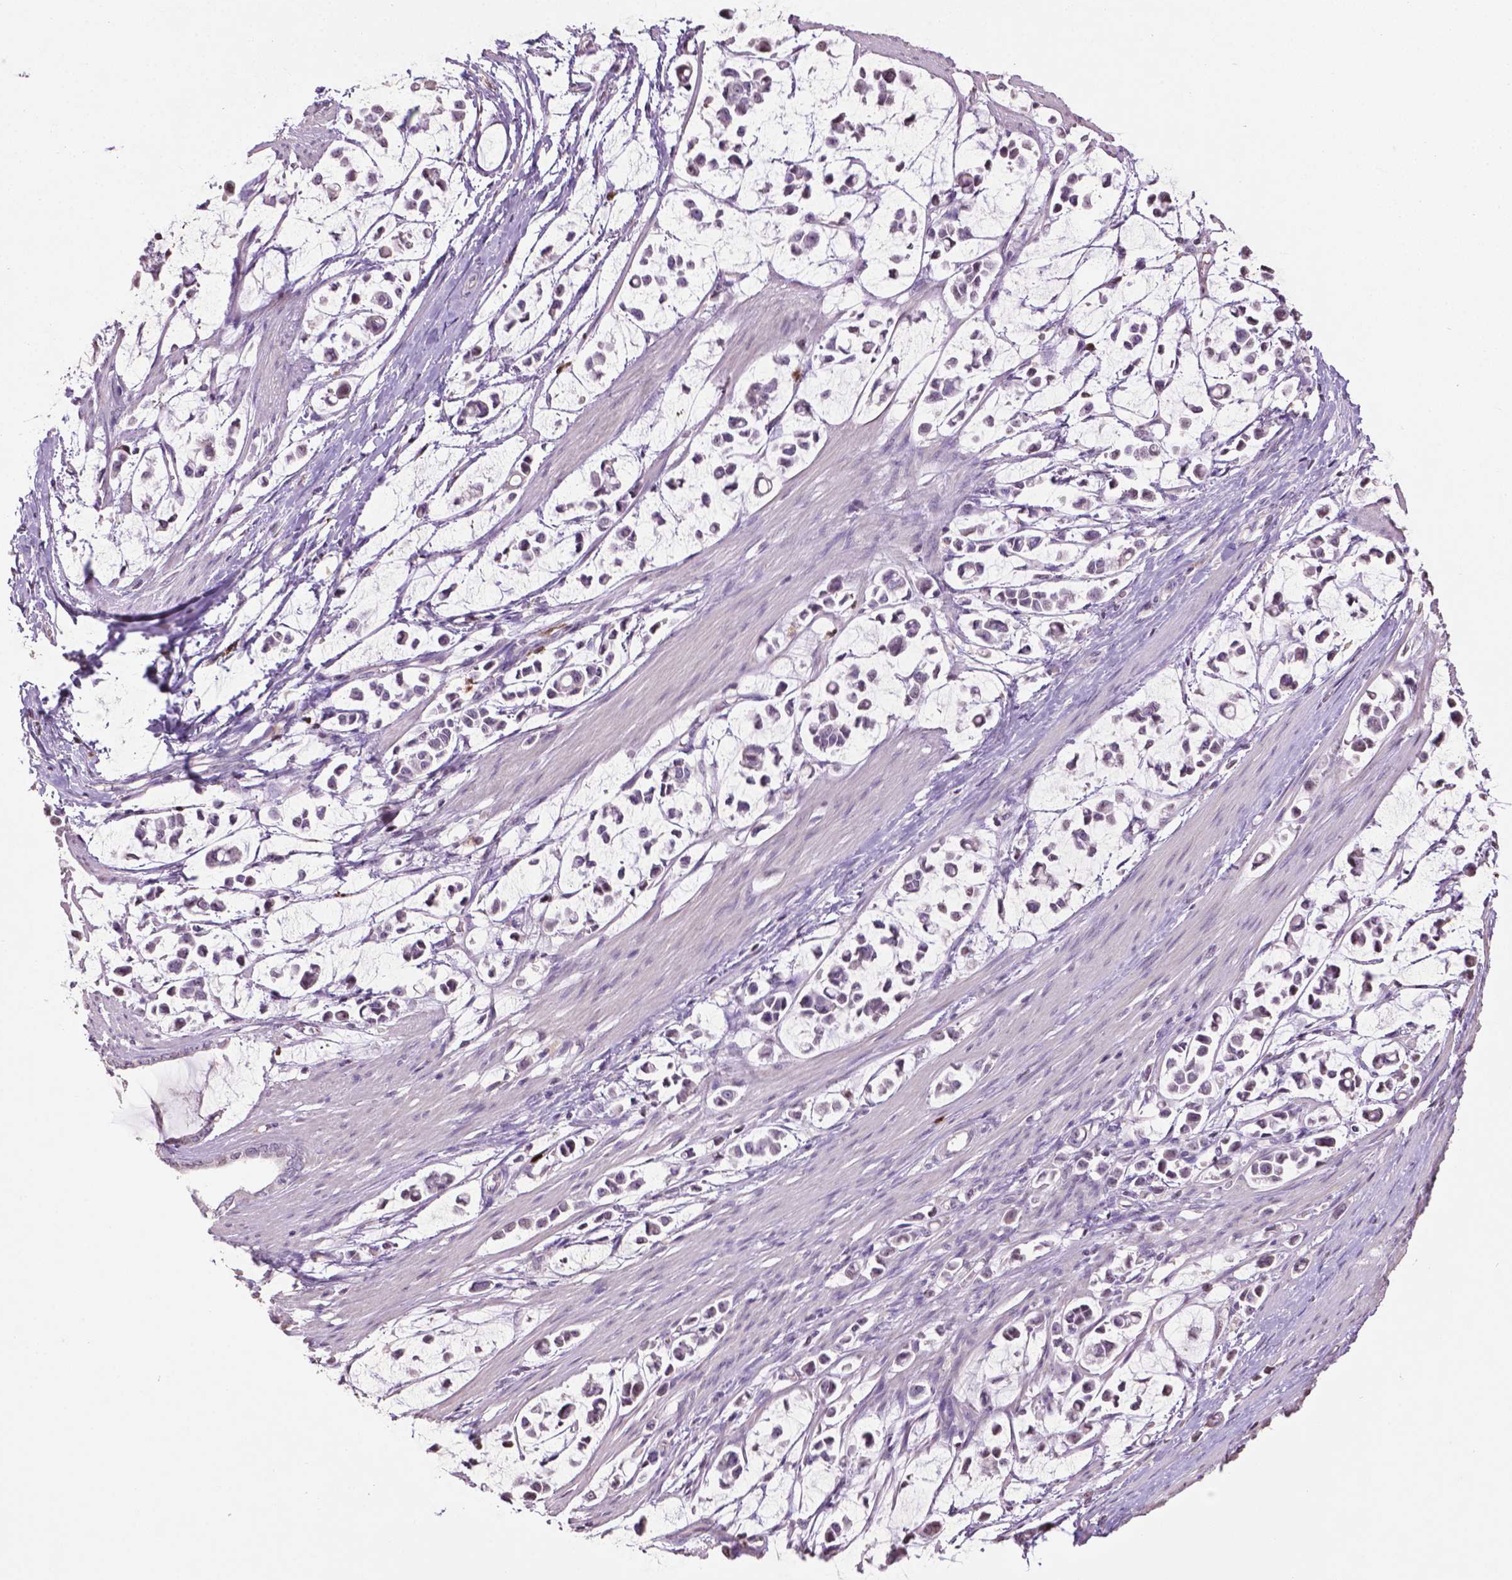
{"staining": {"intensity": "negative", "quantity": "none", "location": "none"}, "tissue": "stomach cancer", "cell_type": "Tumor cells", "image_type": "cancer", "snomed": [{"axis": "morphology", "description": "Adenocarcinoma, NOS"}, {"axis": "topography", "description": "Stomach"}], "caption": "Immunohistochemical staining of human stomach cancer displays no significant positivity in tumor cells.", "gene": "NTNG2", "patient": {"sex": "male", "age": 82}}